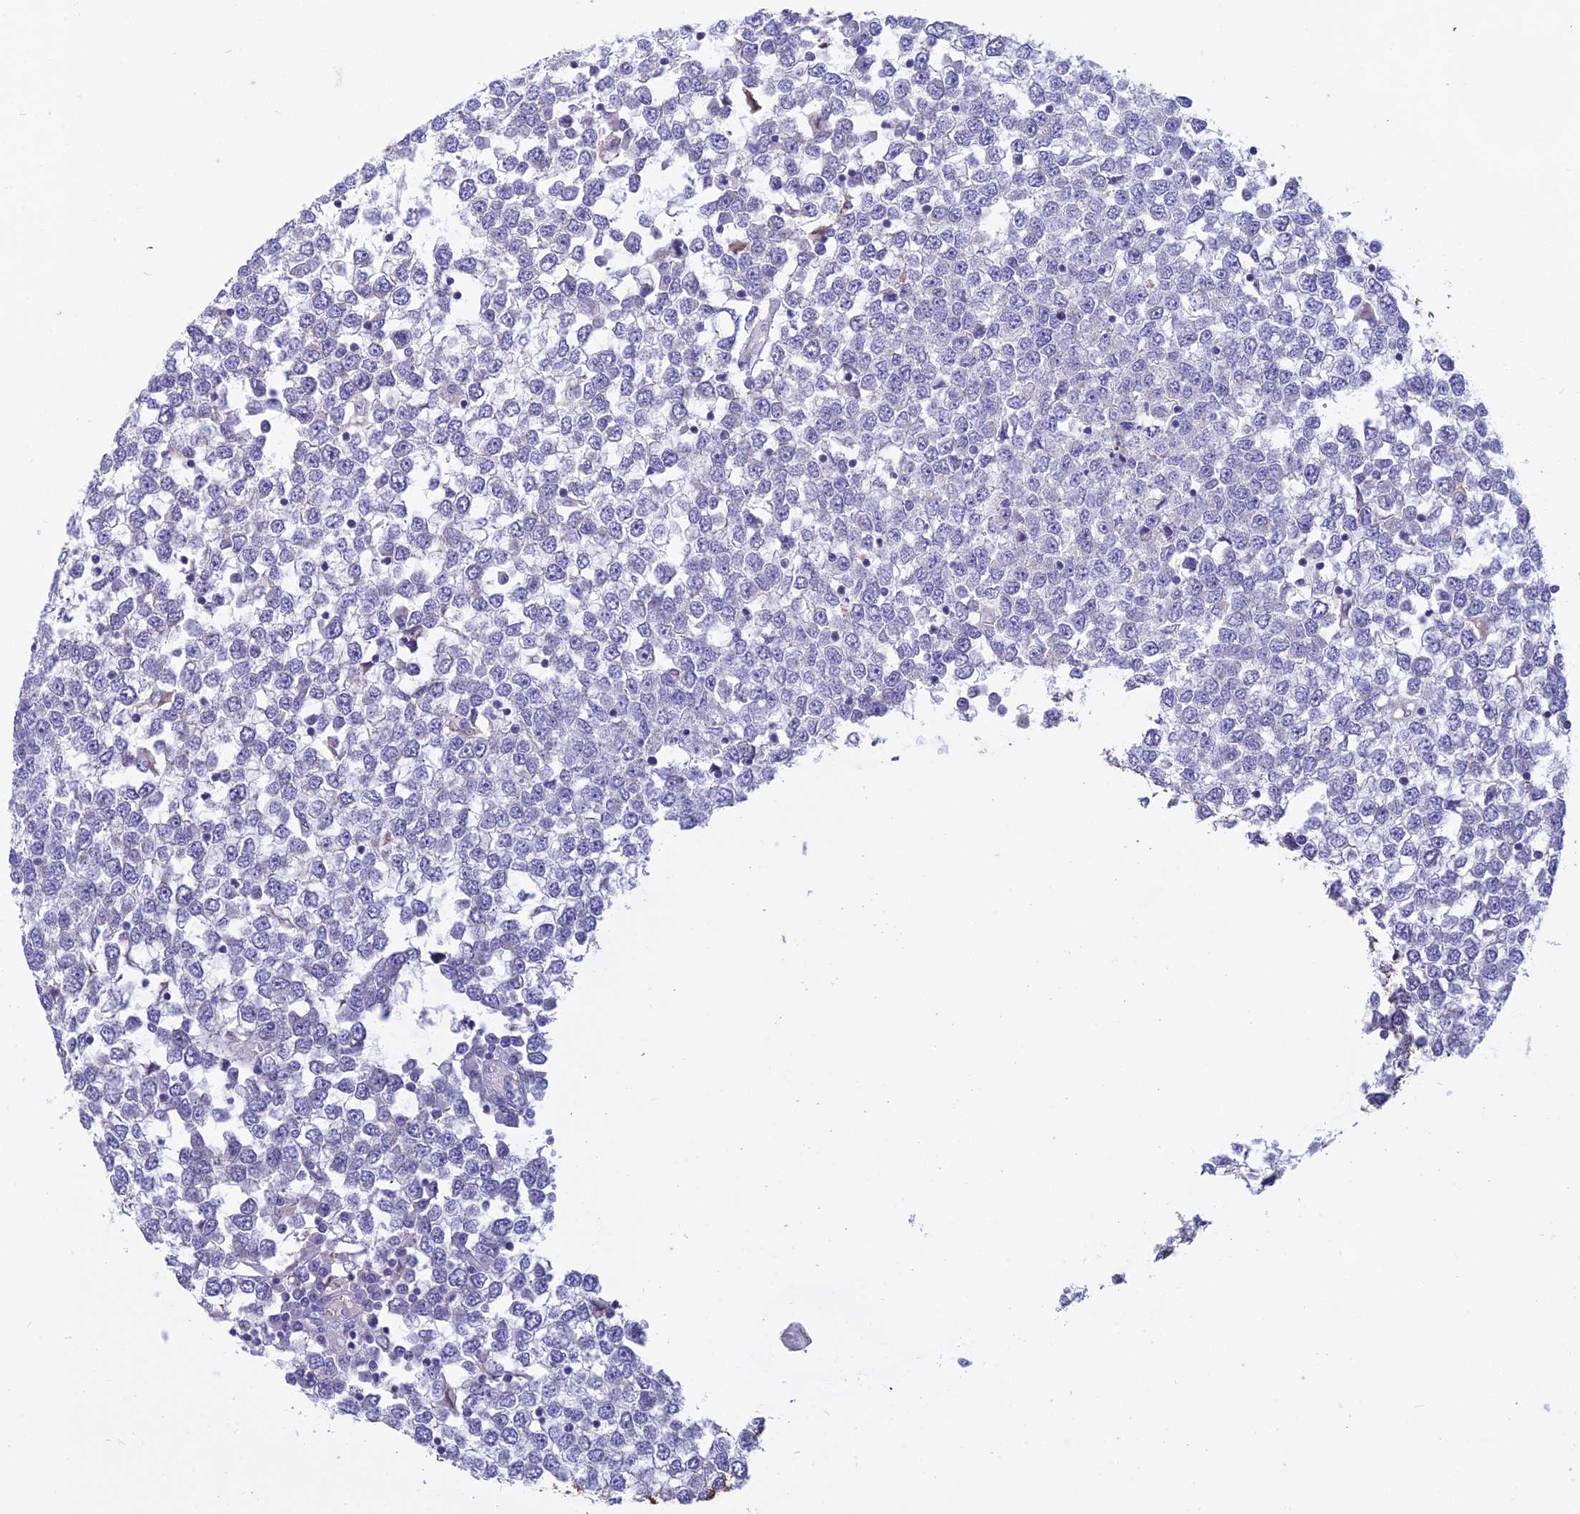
{"staining": {"intensity": "negative", "quantity": "none", "location": "none"}, "tissue": "testis cancer", "cell_type": "Tumor cells", "image_type": "cancer", "snomed": [{"axis": "morphology", "description": "Seminoma, NOS"}, {"axis": "topography", "description": "Testis"}], "caption": "This image is of testis cancer (seminoma) stained with immunohistochemistry to label a protein in brown with the nuclei are counter-stained blue. There is no expression in tumor cells.", "gene": "DUS2", "patient": {"sex": "male", "age": 65}}